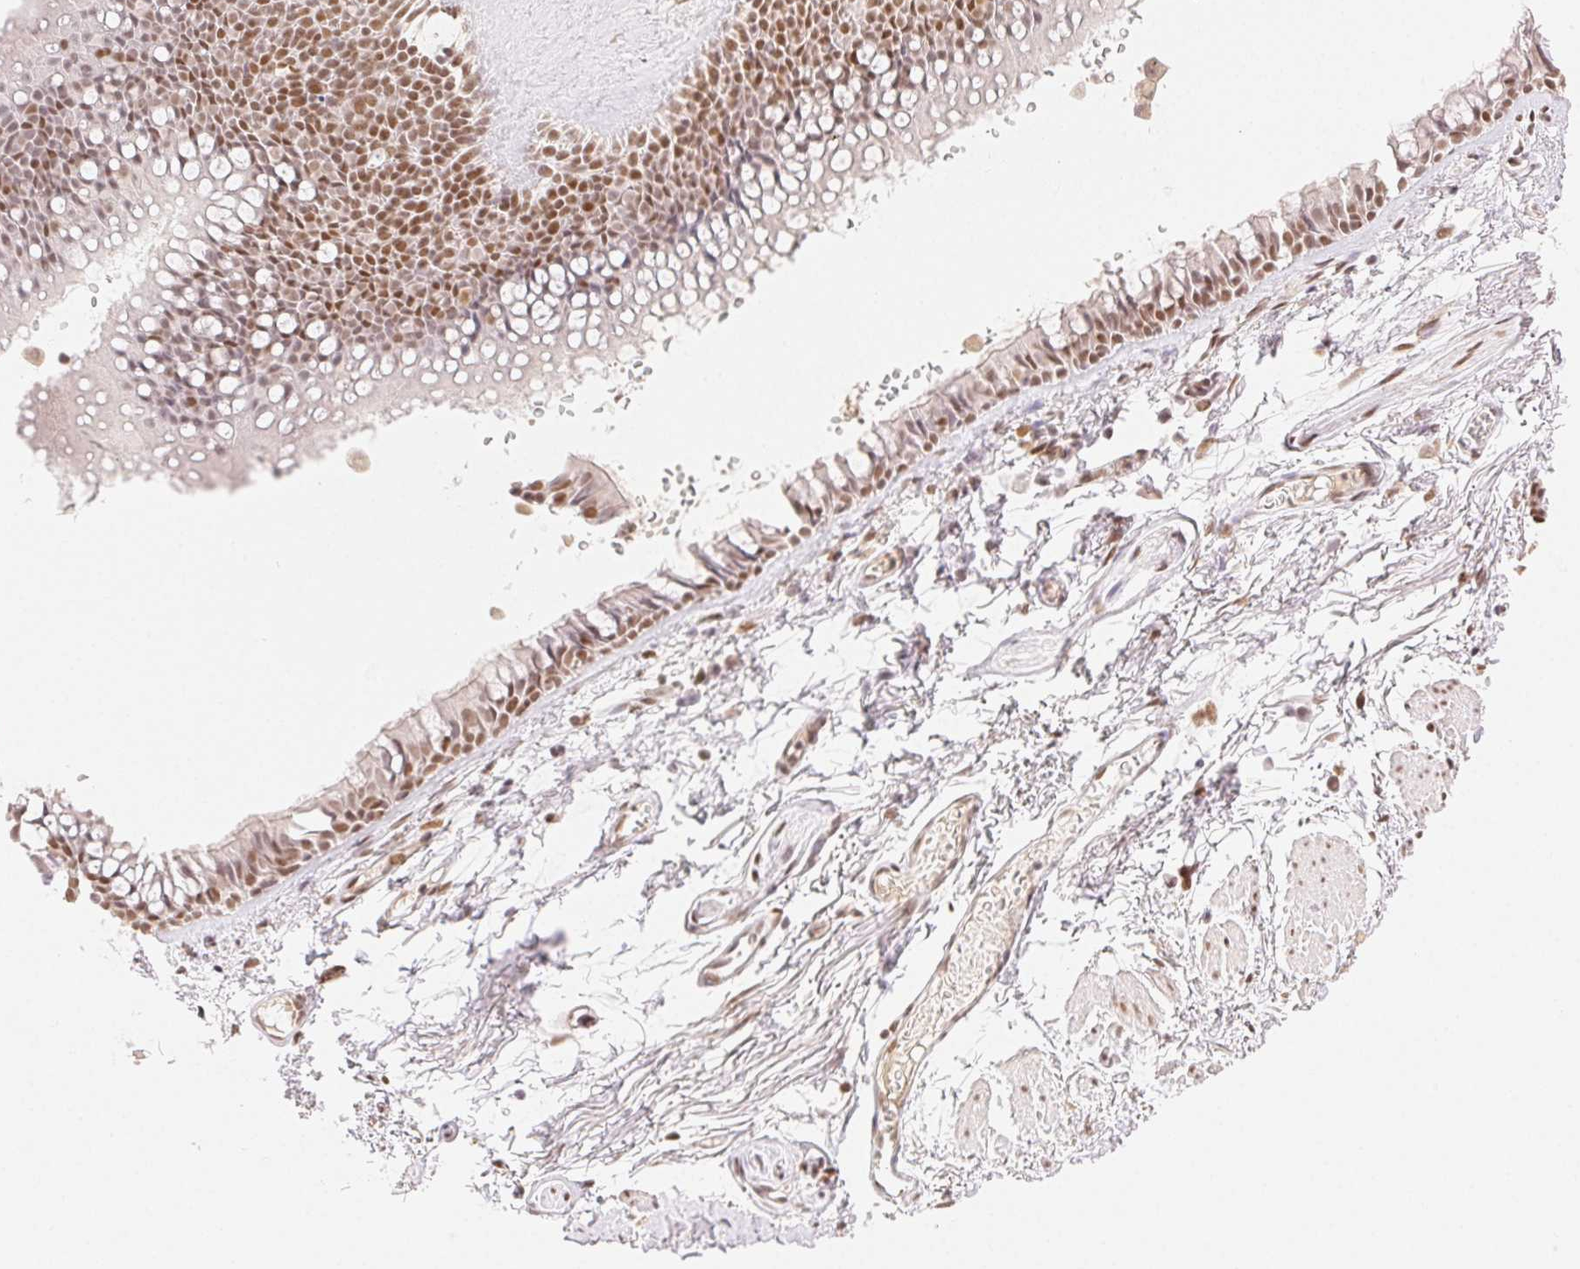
{"staining": {"intensity": "moderate", "quantity": "<25%", "location": "nuclear"}, "tissue": "adipose tissue", "cell_type": "Adipocytes", "image_type": "normal", "snomed": [{"axis": "morphology", "description": "Normal tissue, NOS"}, {"axis": "topography", "description": "Cartilage tissue"}, {"axis": "topography", "description": "Bronchus"}], "caption": "IHC micrograph of benign adipose tissue: human adipose tissue stained using immunohistochemistry (IHC) exhibits low levels of moderate protein expression localized specifically in the nuclear of adipocytes, appearing as a nuclear brown color.", "gene": "H2AZ1", "patient": {"sex": "female", "age": 79}}